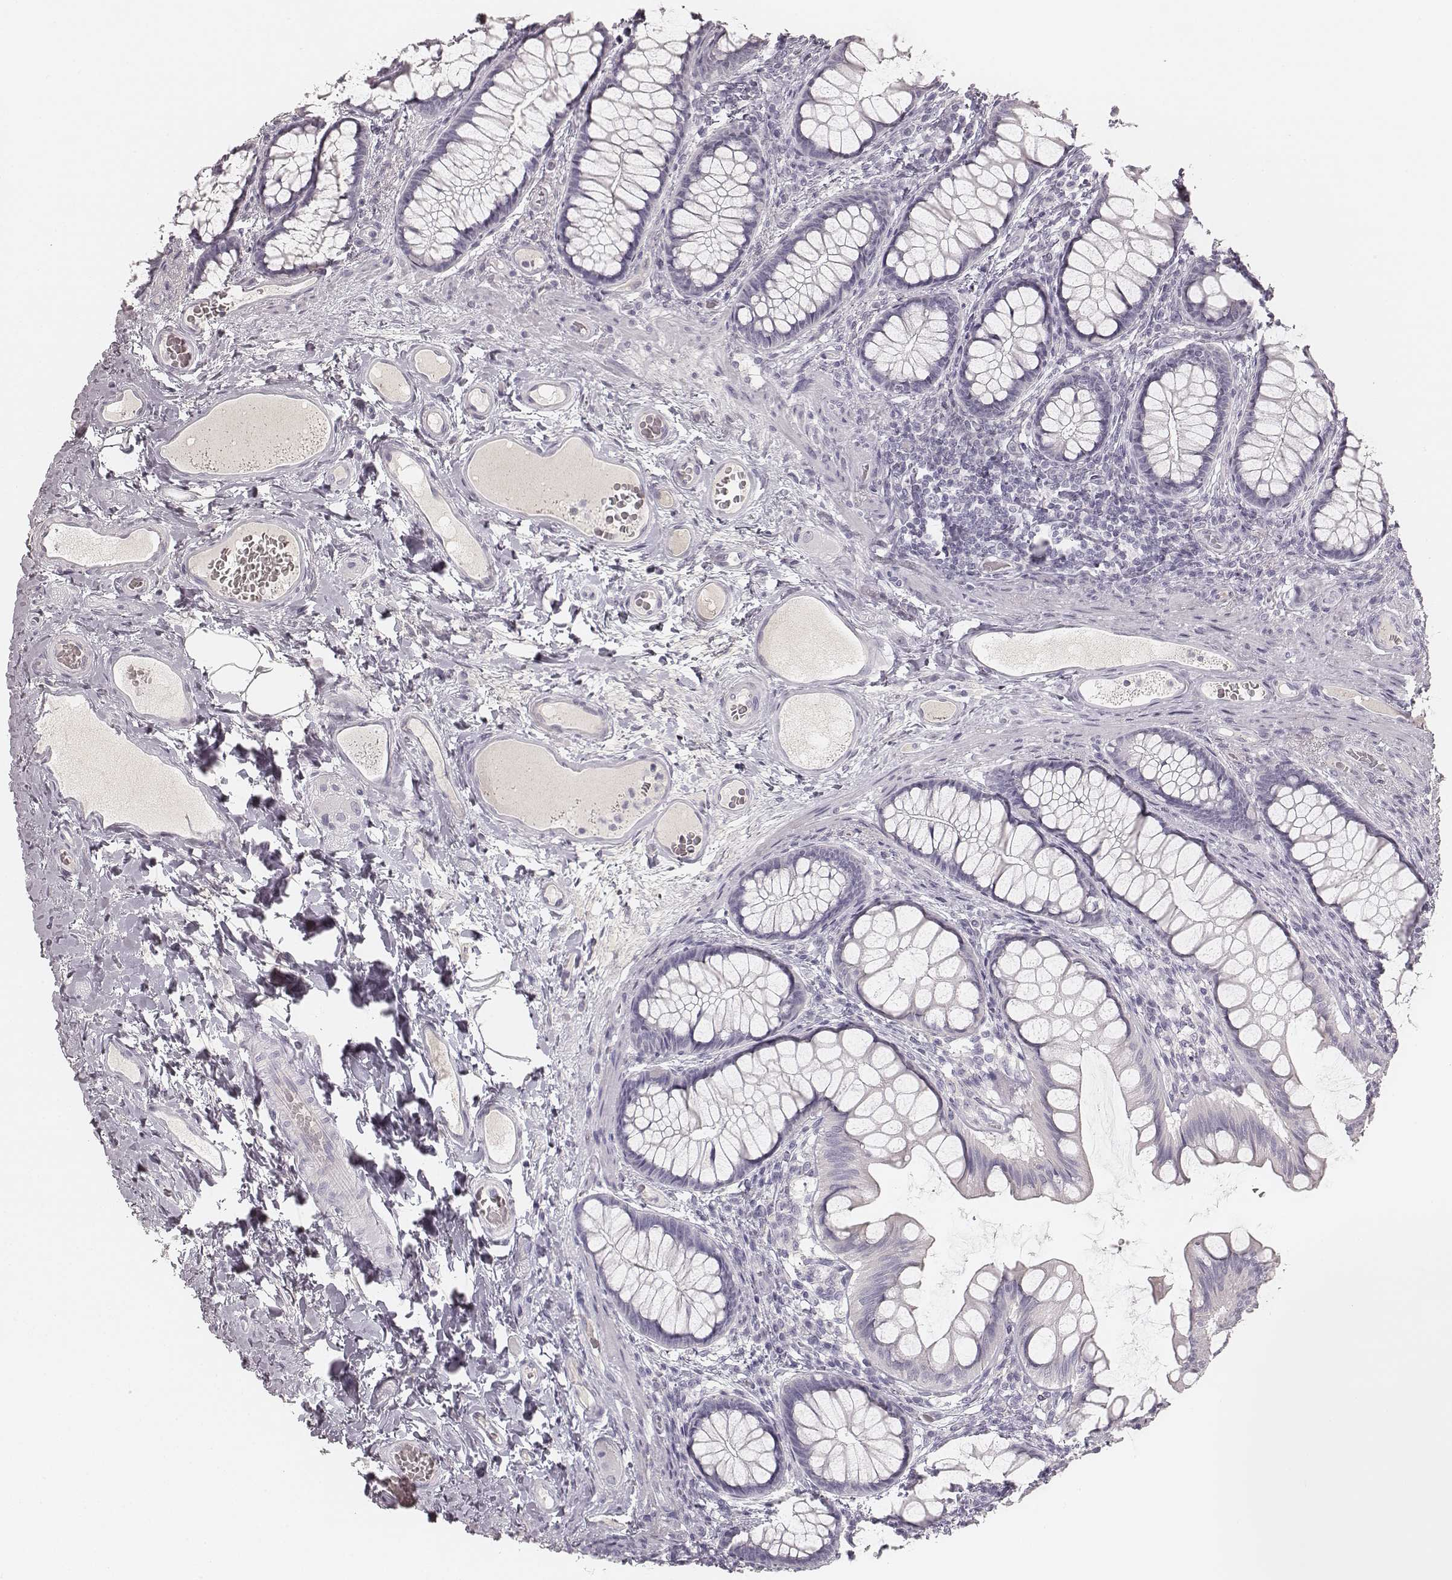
{"staining": {"intensity": "negative", "quantity": "none", "location": "none"}, "tissue": "colon", "cell_type": "Endothelial cells", "image_type": "normal", "snomed": [{"axis": "morphology", "description": "Normal tissue, NOS"}, {"axis": "topography", "description": "Colon"}], "caption": "IHC histopathology image of unremarkable human colon stained for a protein (brown), which reveals no expression in endothelial cells. The staining was performed using DAB (3,3'-diaminobenzidine) to visualize the protein expression in brown, while the nuclei were stained in blue with hematoxylin (Magnification: 20x).", "gene": "KRT31", "patient": {"sex": "female", "age": 65}}